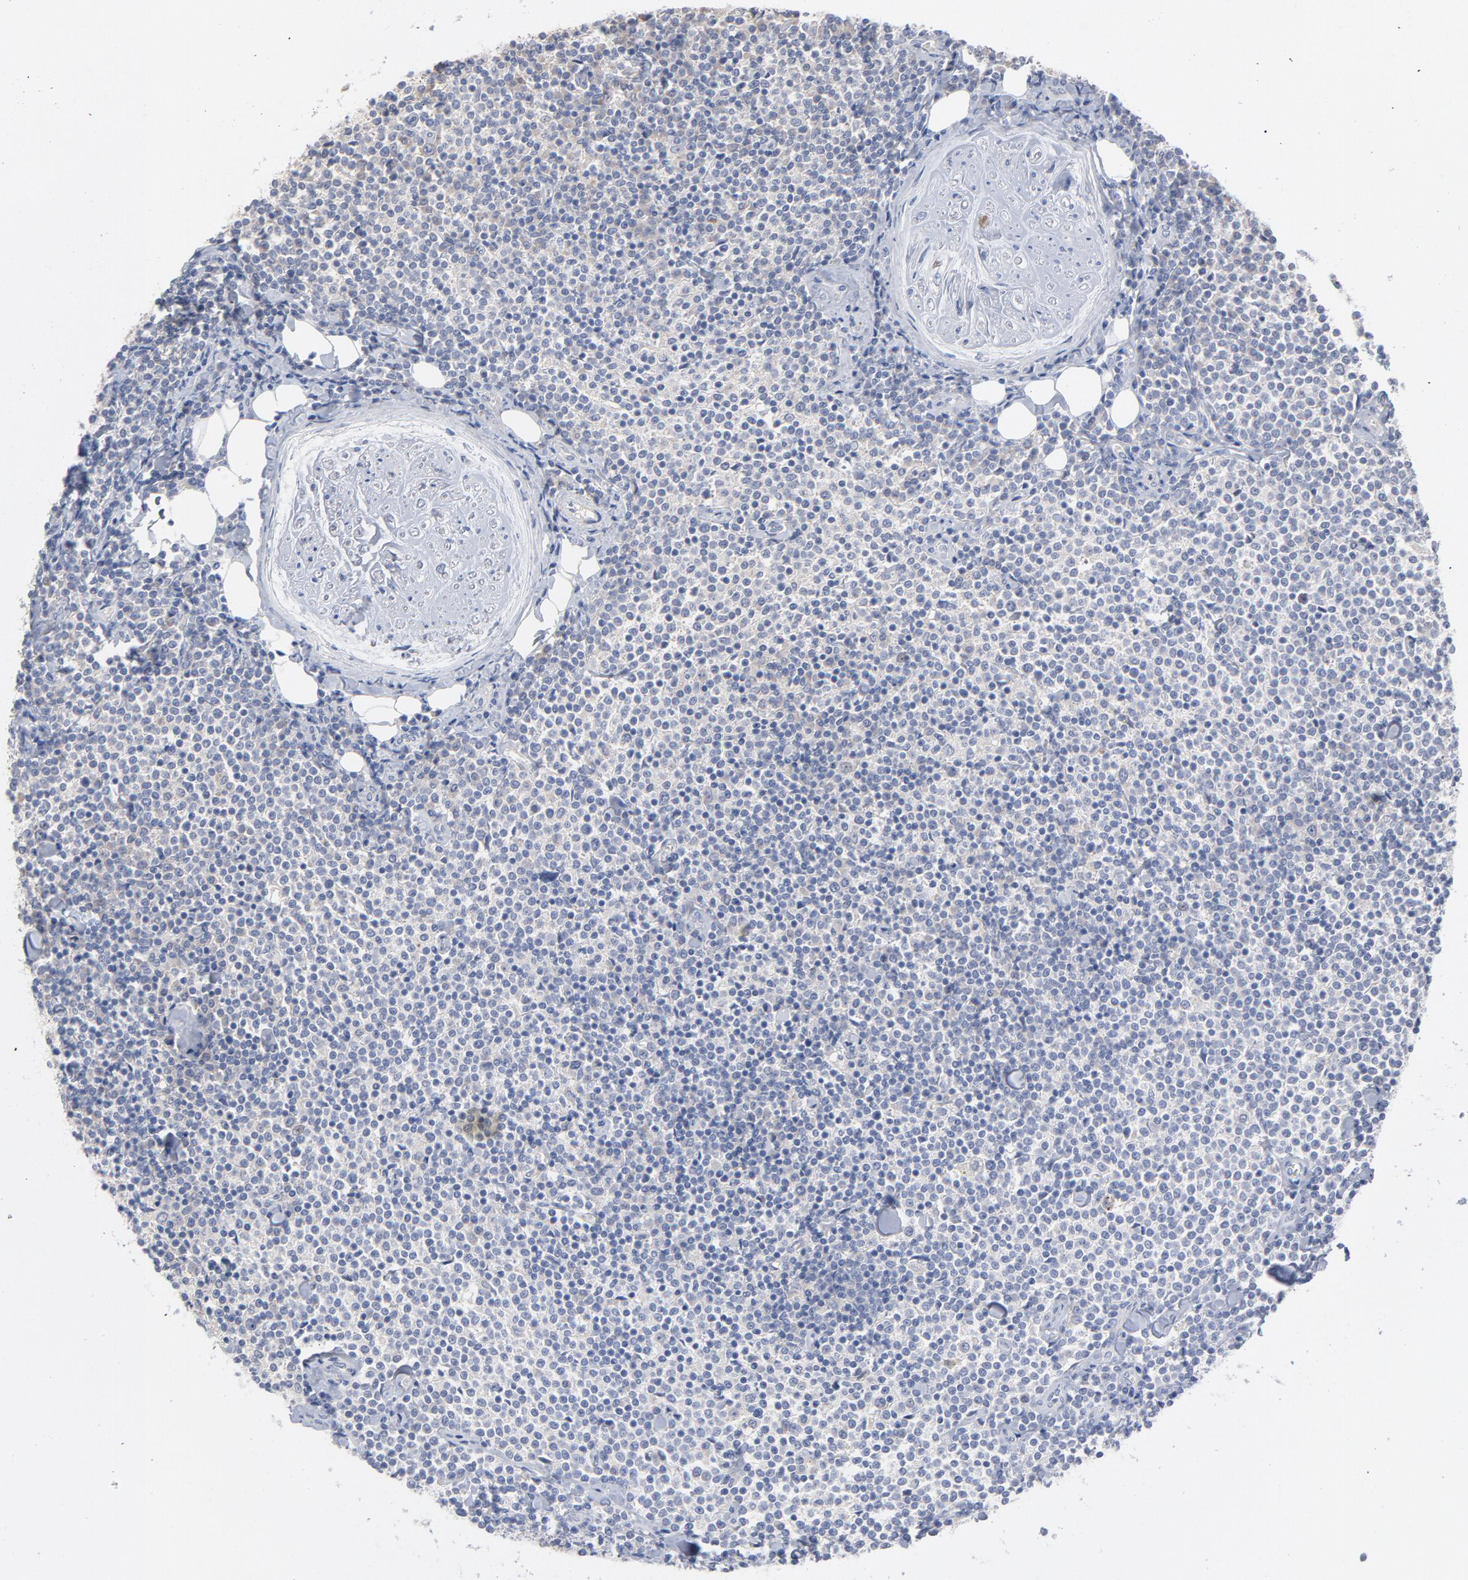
{"staining": {"intensity": "negative", "quantity": "none", "location": "none"}, "tissue": "lymphoma", "cell_type": "Tumor cells", "image_type": "cancer", "snomed": [{"axis": "morphology", "description": "Malignant lymphoma, non-Hodgkin's type, Low grade"}, {"axis": "topography", "description": "Soft tissue"}], "caption": "Tumor cells are negative for brown protein staining in lymphoma. Nuclei are stained in blue.", "gene": "CPE", "patient": {"sex": "male", "age": 92}}